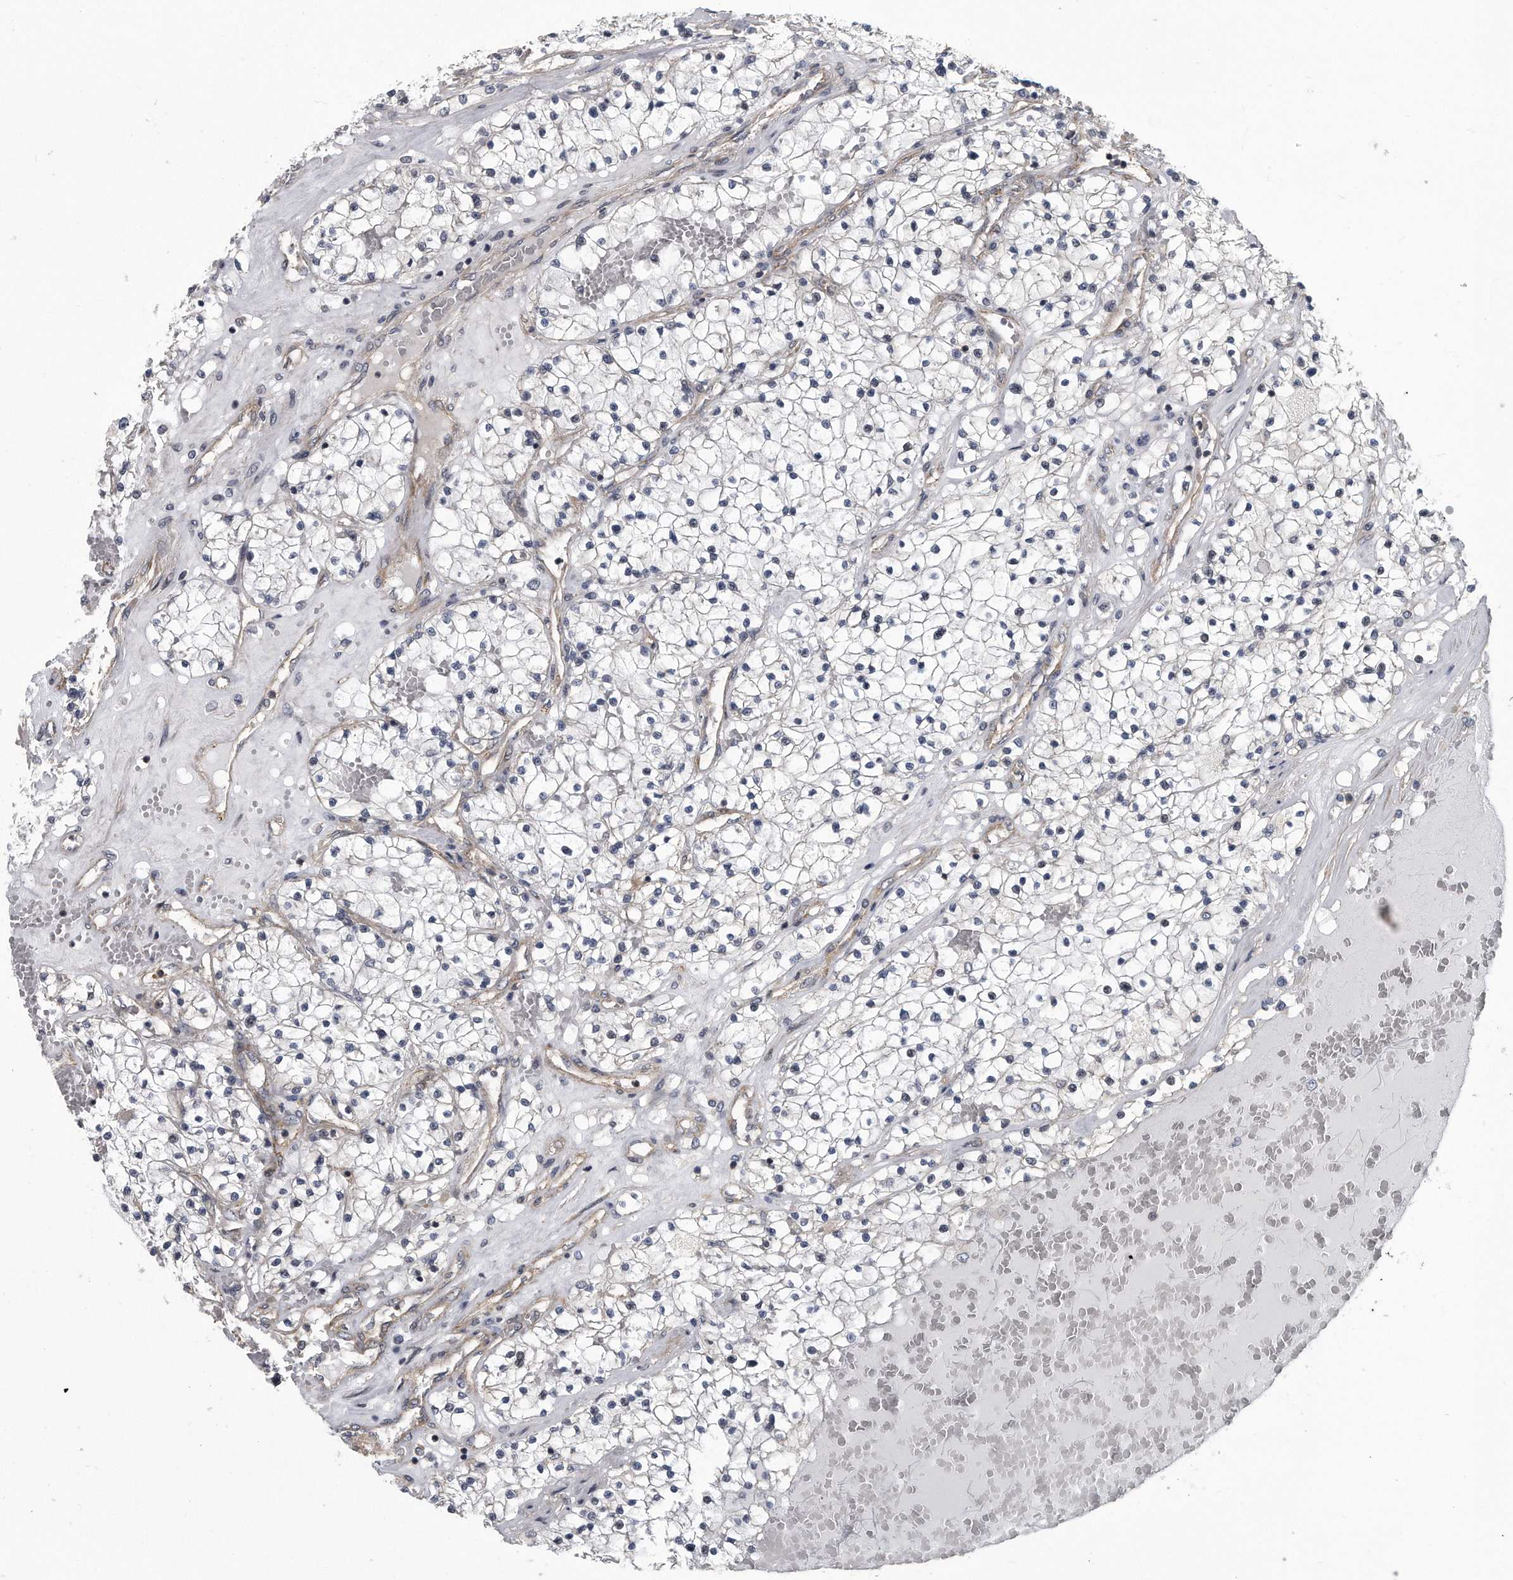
{"staining": {"intensity": "negative", "quantity": "none", "location": "none"}, "tissue": "renal cancer", "cell_type": "Tumor cells", "image_type": "cancer", "snomed": [{"axis": "morphology", "description": "Normal tissue, NOS"}, {"axis": "morphology", "description": "Adenocarcinoma, NOS"}, {"axis": "topography", "description": "Kidney"}], "caption": "High magnification brightfield microscopy of renal cancer stained with DAB (brown) and counterstained with hematoxylin (blue): tumor cells show no significant expression.", "gene": "ARMCX1", "patient": {"sex": "male", "age": 68}}